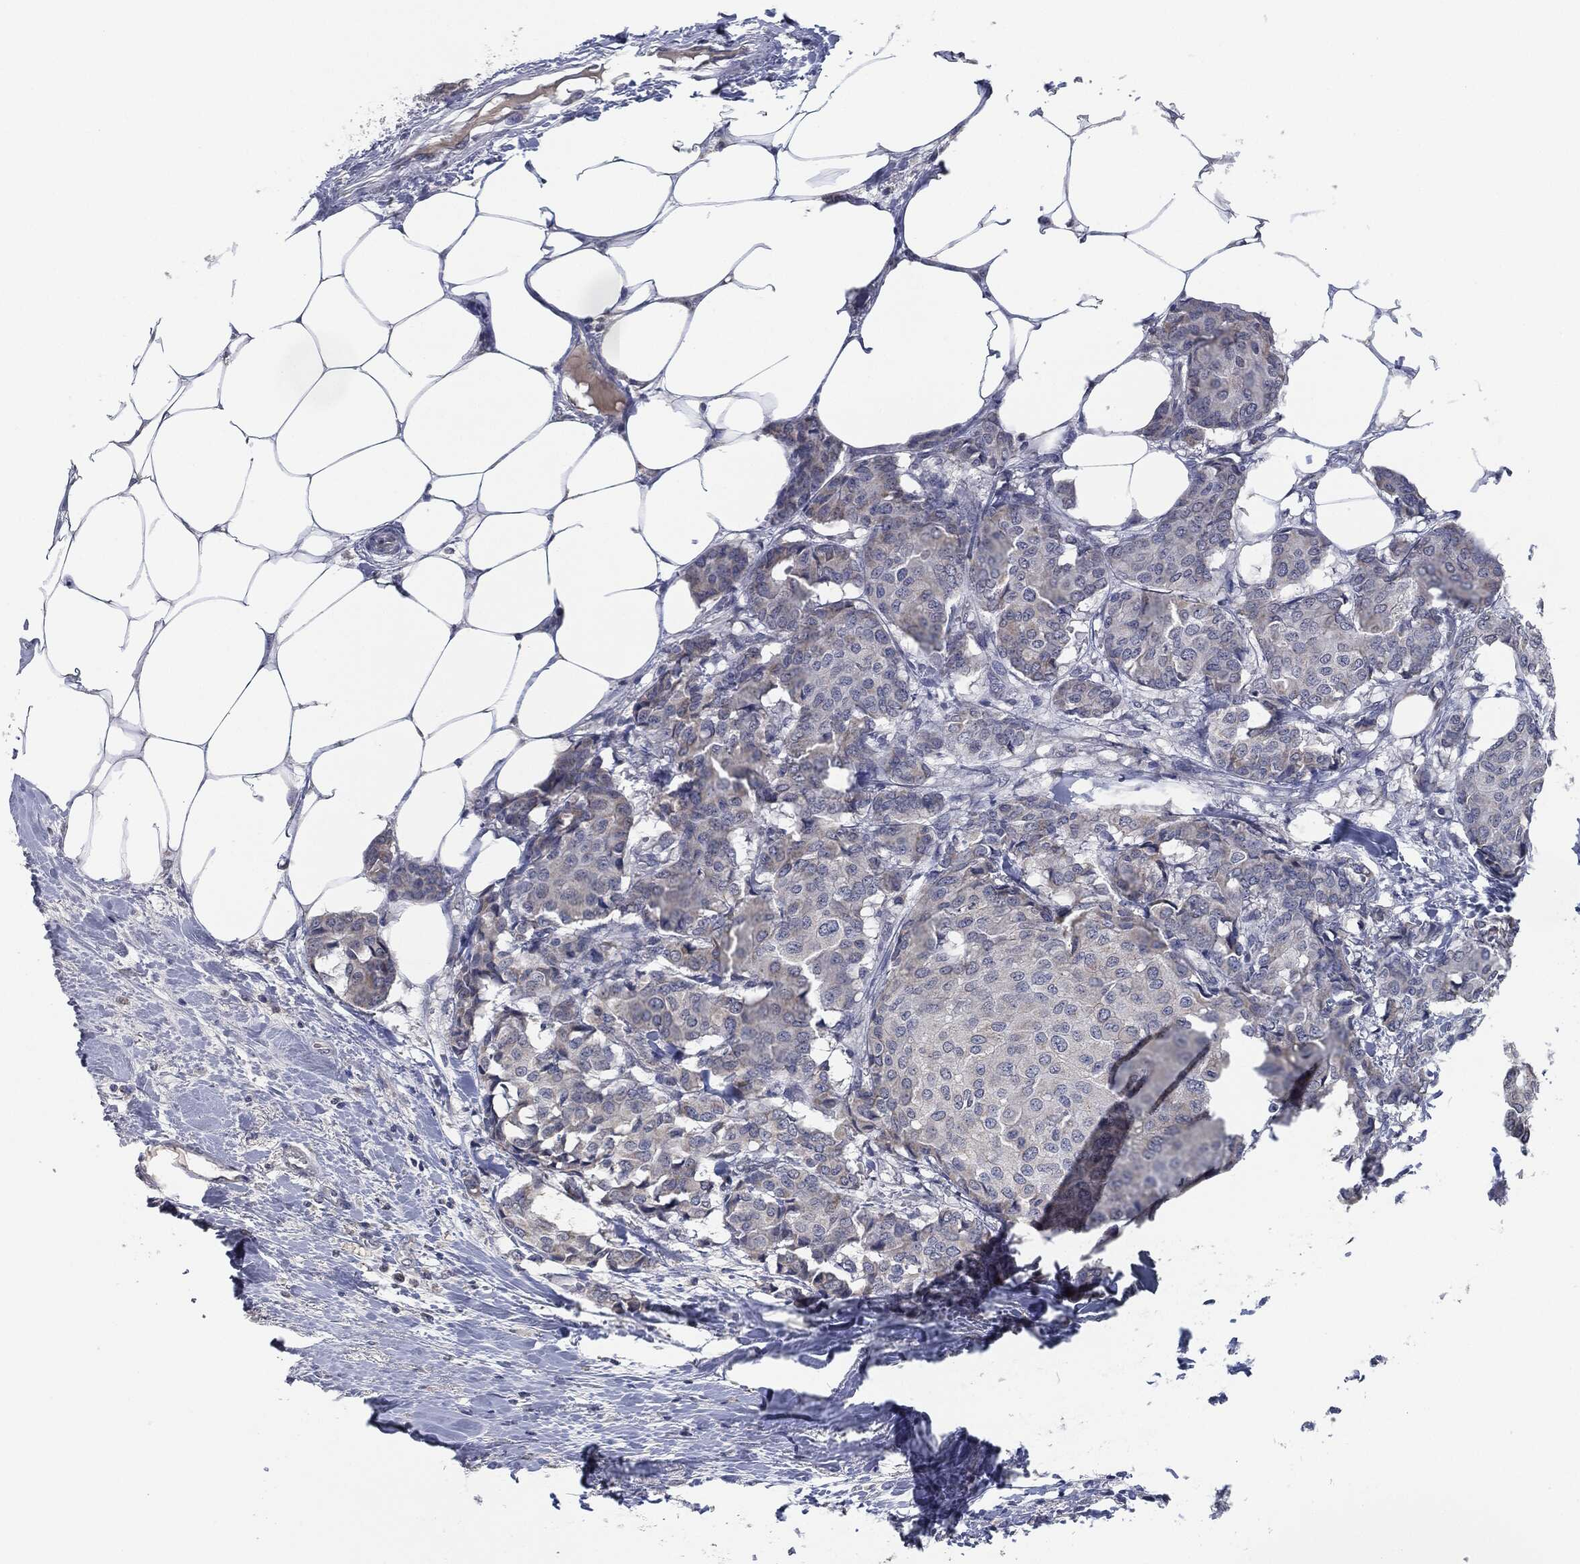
{"staining": {"intensity": "negative", "quantity": "none", "location": "none"}, "tissue": "breast cancer", "cell_type": "Tumor cells", "image_type": "cancer", "snomed": [{"axis": "morphology", "description": "Duct carcinoma"}, {"axis": "topography", "description": "Breast"}], "caption": "Breast cancer (infiltrating ductal carcinoma) was stained to show a protein in brown. There is no significant staining in tumor cells.", "gene": "IL2RG", "patient": {"sex": "female", "age": 75}}